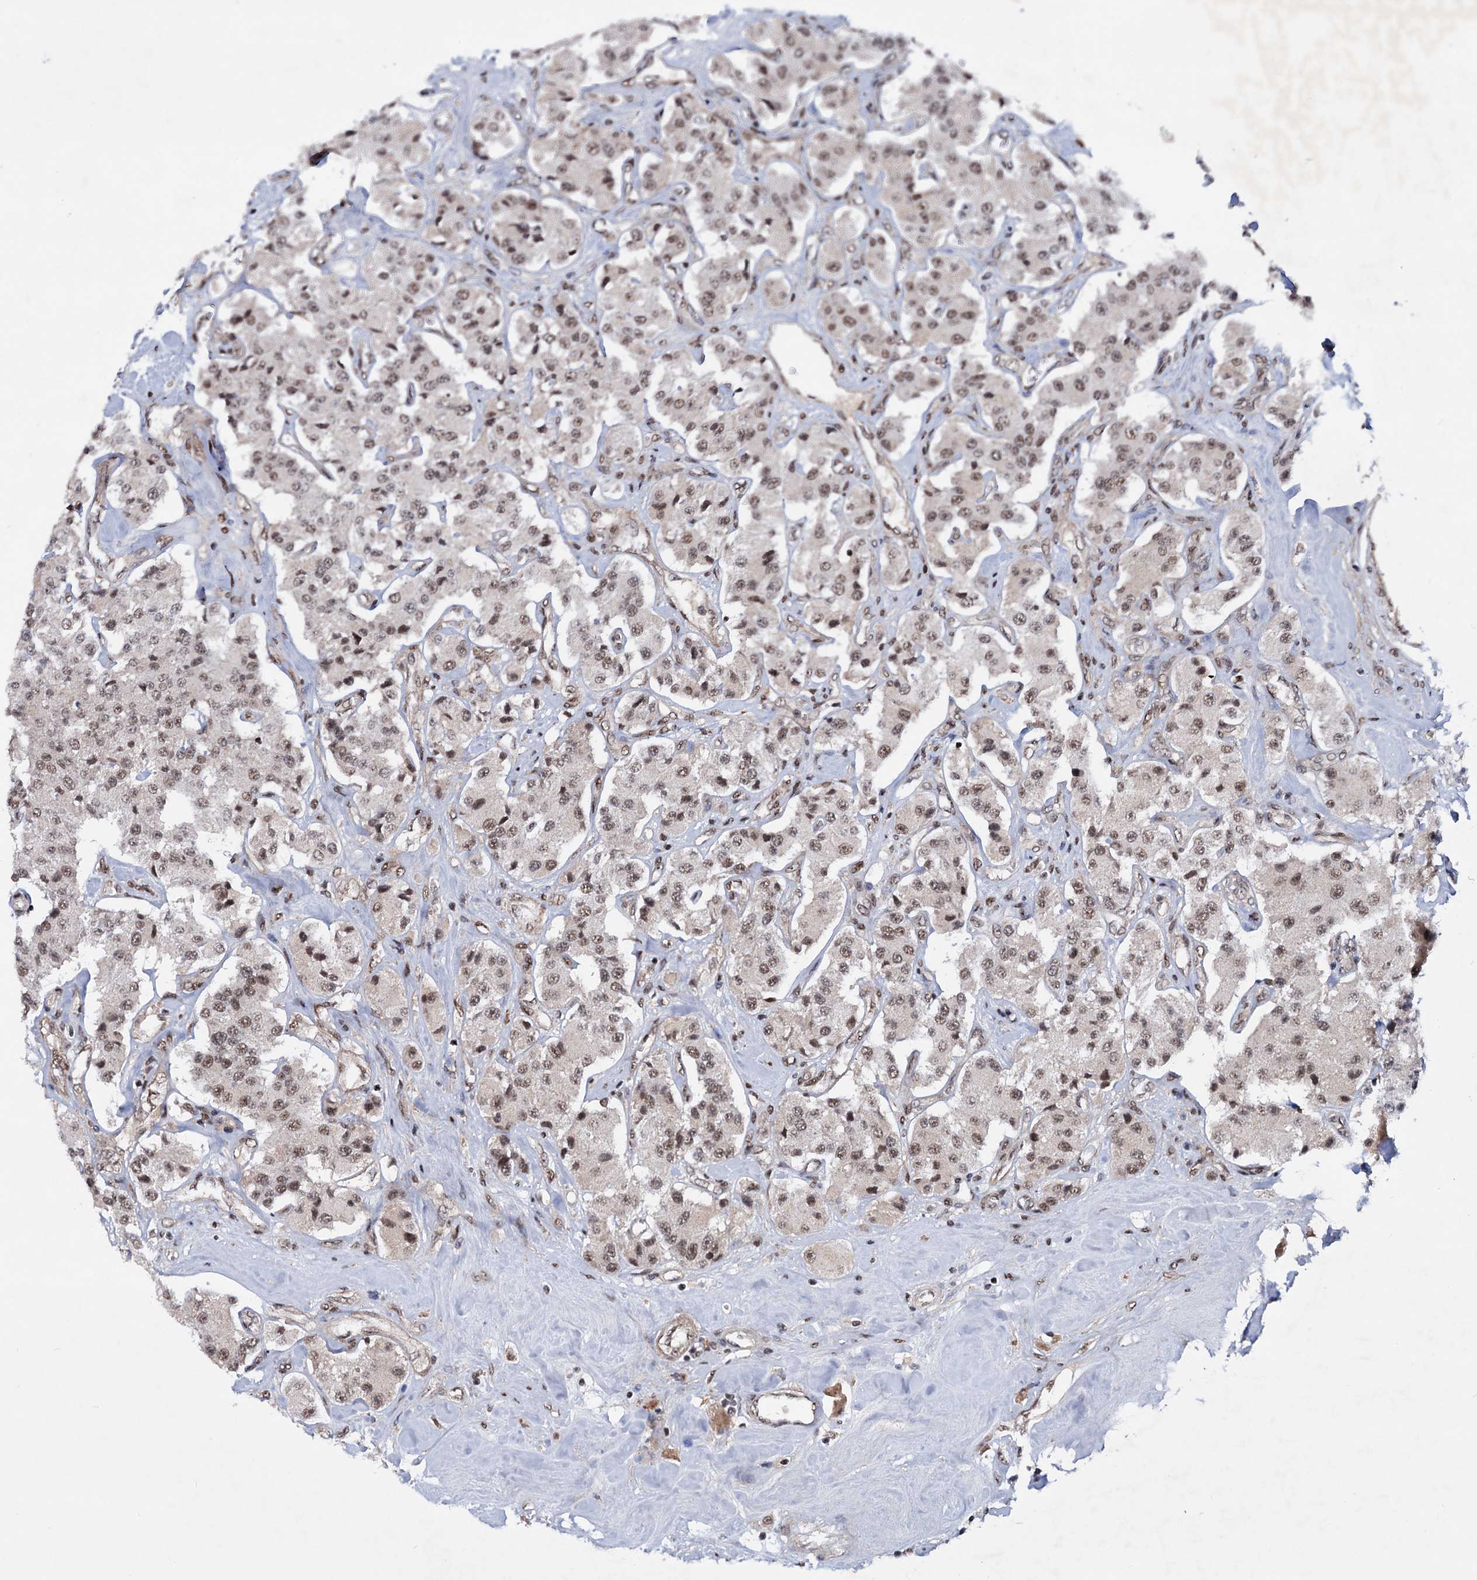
{"staining": {"intensity": "moderate", "quantity": ">75%", "location": "nuclear"}, "tissue": "carcinoid", "cell_type": "Tumor cells", "image_type": "cancer", "snomed": [{"axis": "morphology", "description": "Carcinoid, malignant, NOS"}, {"axis": "topography", "description": "Pancreas"}], "caption": "Protein expression analysis of malignant carcinoid displays moderate nuclear staining in approximately >75% of tumor cells.", "gene": "TBC1D12", "patient": {"sex": "male", "age": 41}}